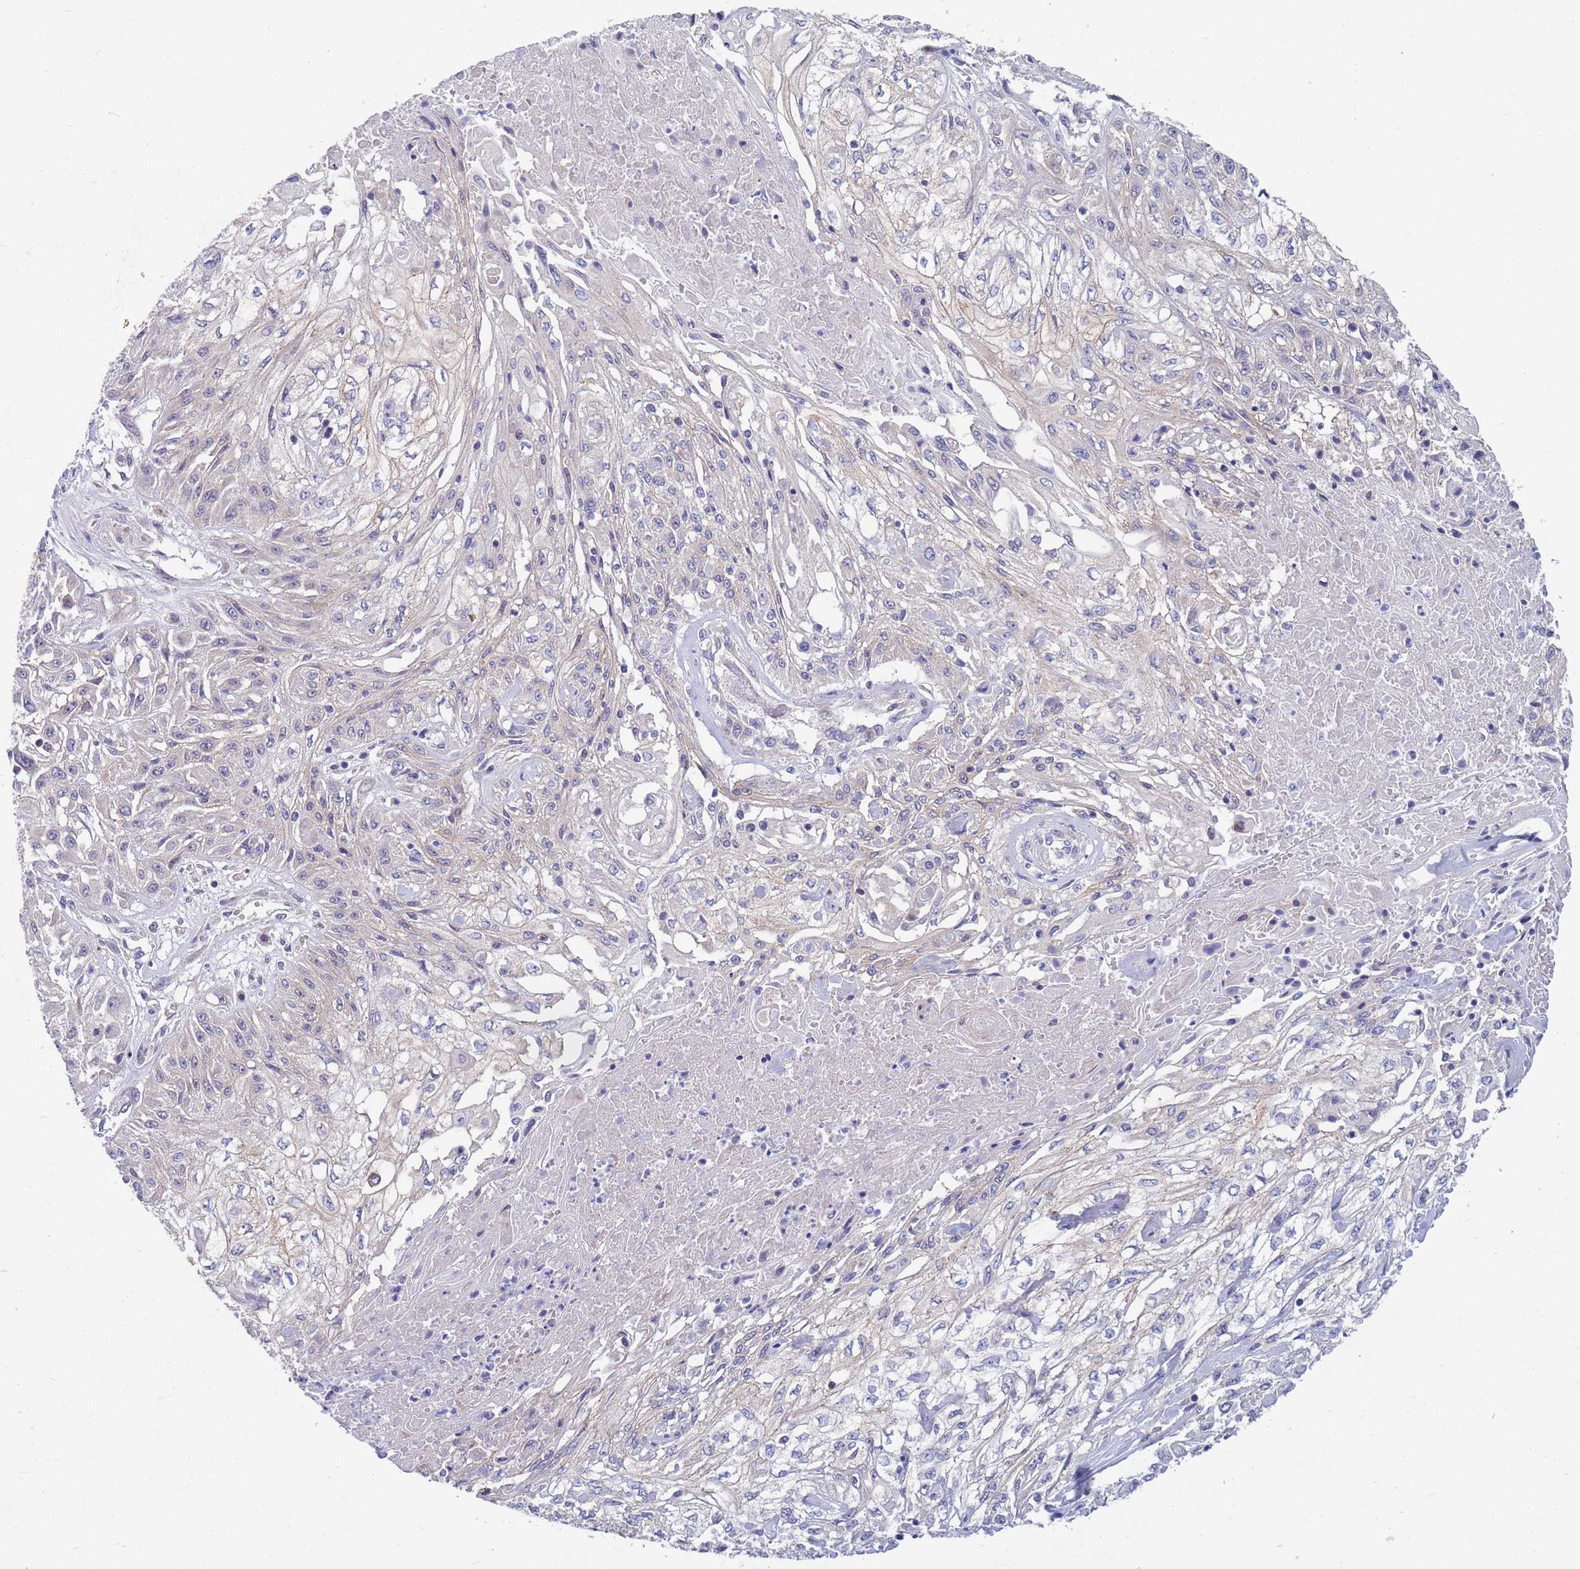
{"staining": {"intensity": "negative", "quantity": "none", "location": "none"}, "tissue": "skin cancer", "cell_type": "Tumor cells", "image_type": "cancer", "snomed": [{"axis": "morphology", "description": "Squamous cell carcinoma, NOS"}, {"axis": "morphology", "description": "Squamous cell carcinoma, metastatic, NOS"}, {"axis": "topography", "description": "Skin"}, {"axis": "topography", "description": "Lymph node"}], "caption": "High magnification brightfield microscopy of skin cancer stained with DAB (brown) and counterstained with hematoxylin (blue): tumor cells show no significant staining.", "gene": "KLHL29", "patient": {"sex": "male", "age": 75}}